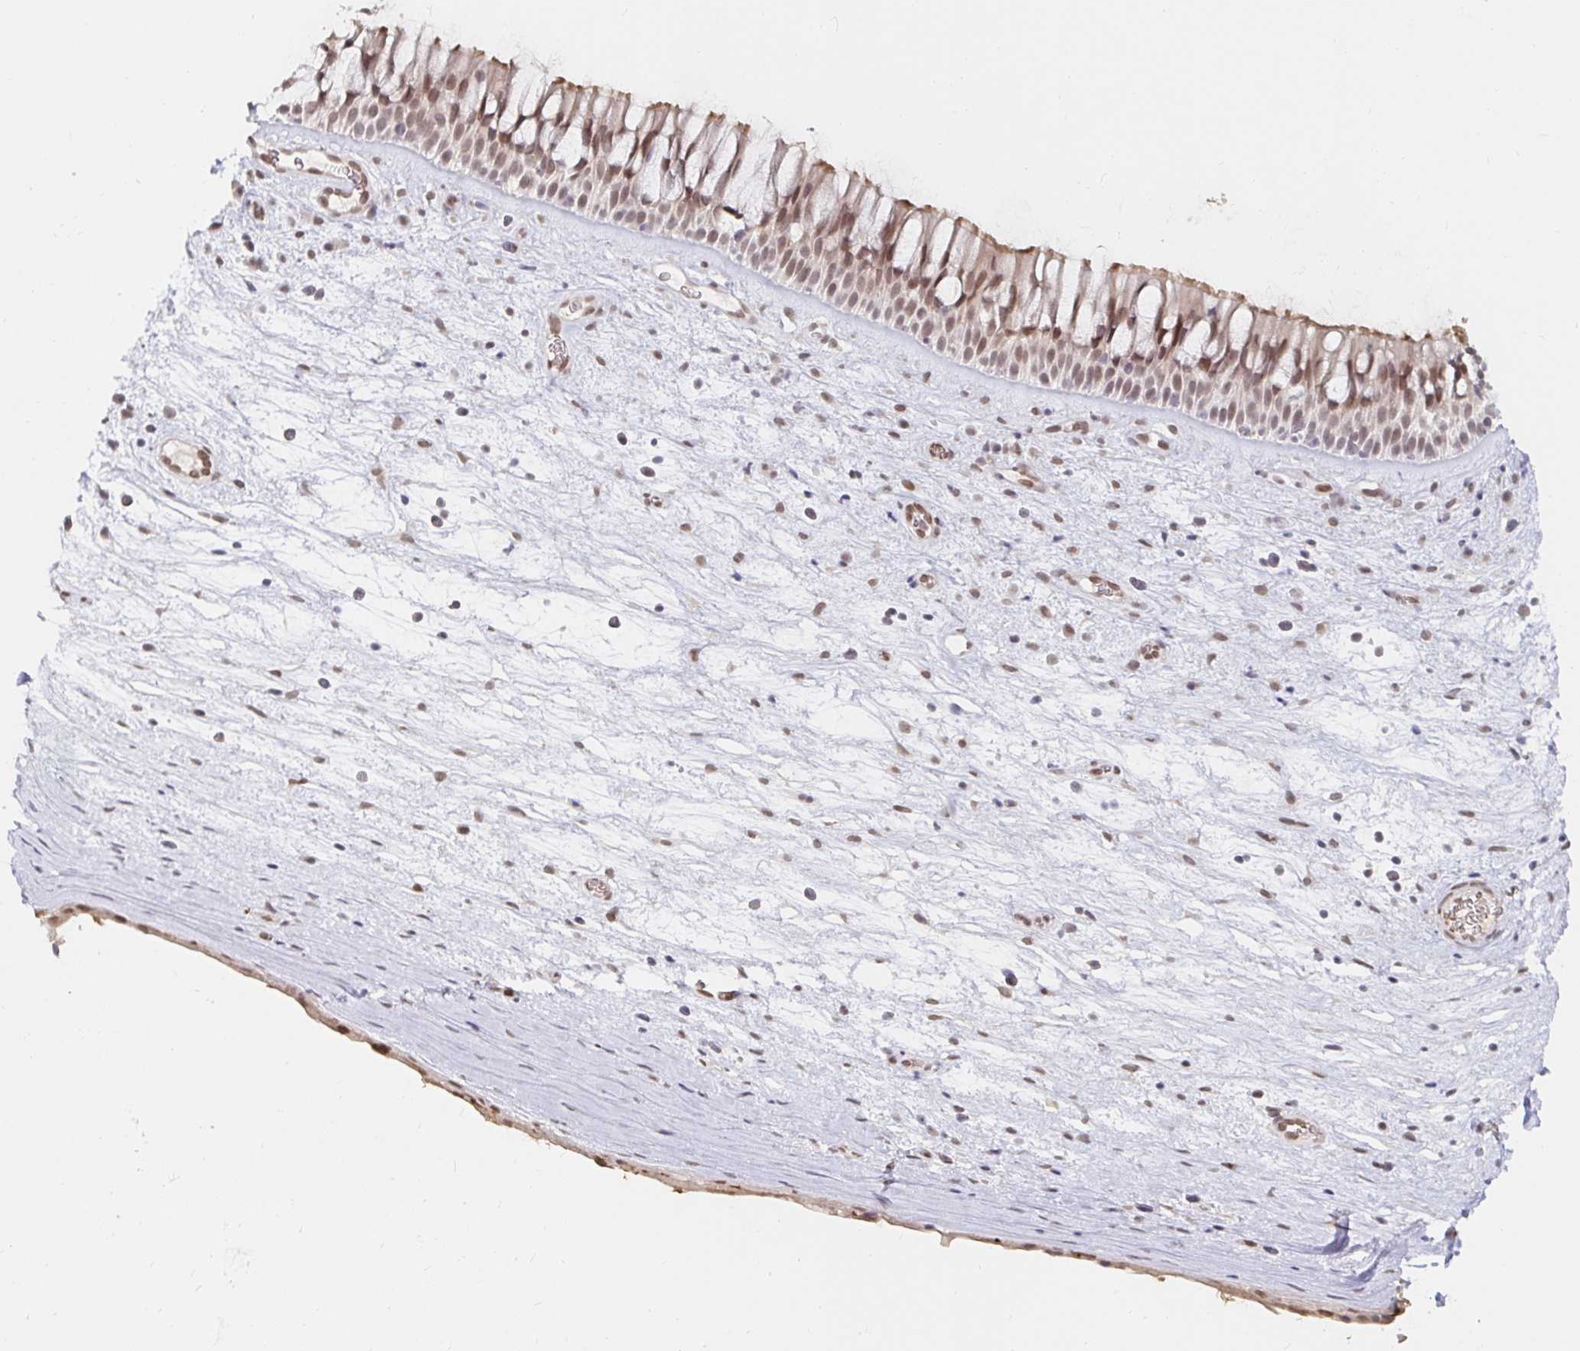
{"staining": {"intensity": "moderate", "quantity": ">75%", "location": "cytoplasmic/membranous,nuclear"}, "tissue": "nasopharynx", "cell_type": "Respiratory epithelial cells", "image_type": "normal", "snomed": [{"axis": "morphology", "description": "Normal tissue, NOS"}, {"axis": "topography", "description": "Nasopharynx"}], "caption": "Immunohistochemistry (IHC) (DAB) staining of normal human nasopharynx reveals moderate cytoplasmic/membranous,nuclear protein positivity in about >75% of respiratory epithelial cells. (brown staining indicates protein expression, while blue staining denotes nuclei).", "gene": "CHD2", "patient": {"sex": "male", "age": 74}}